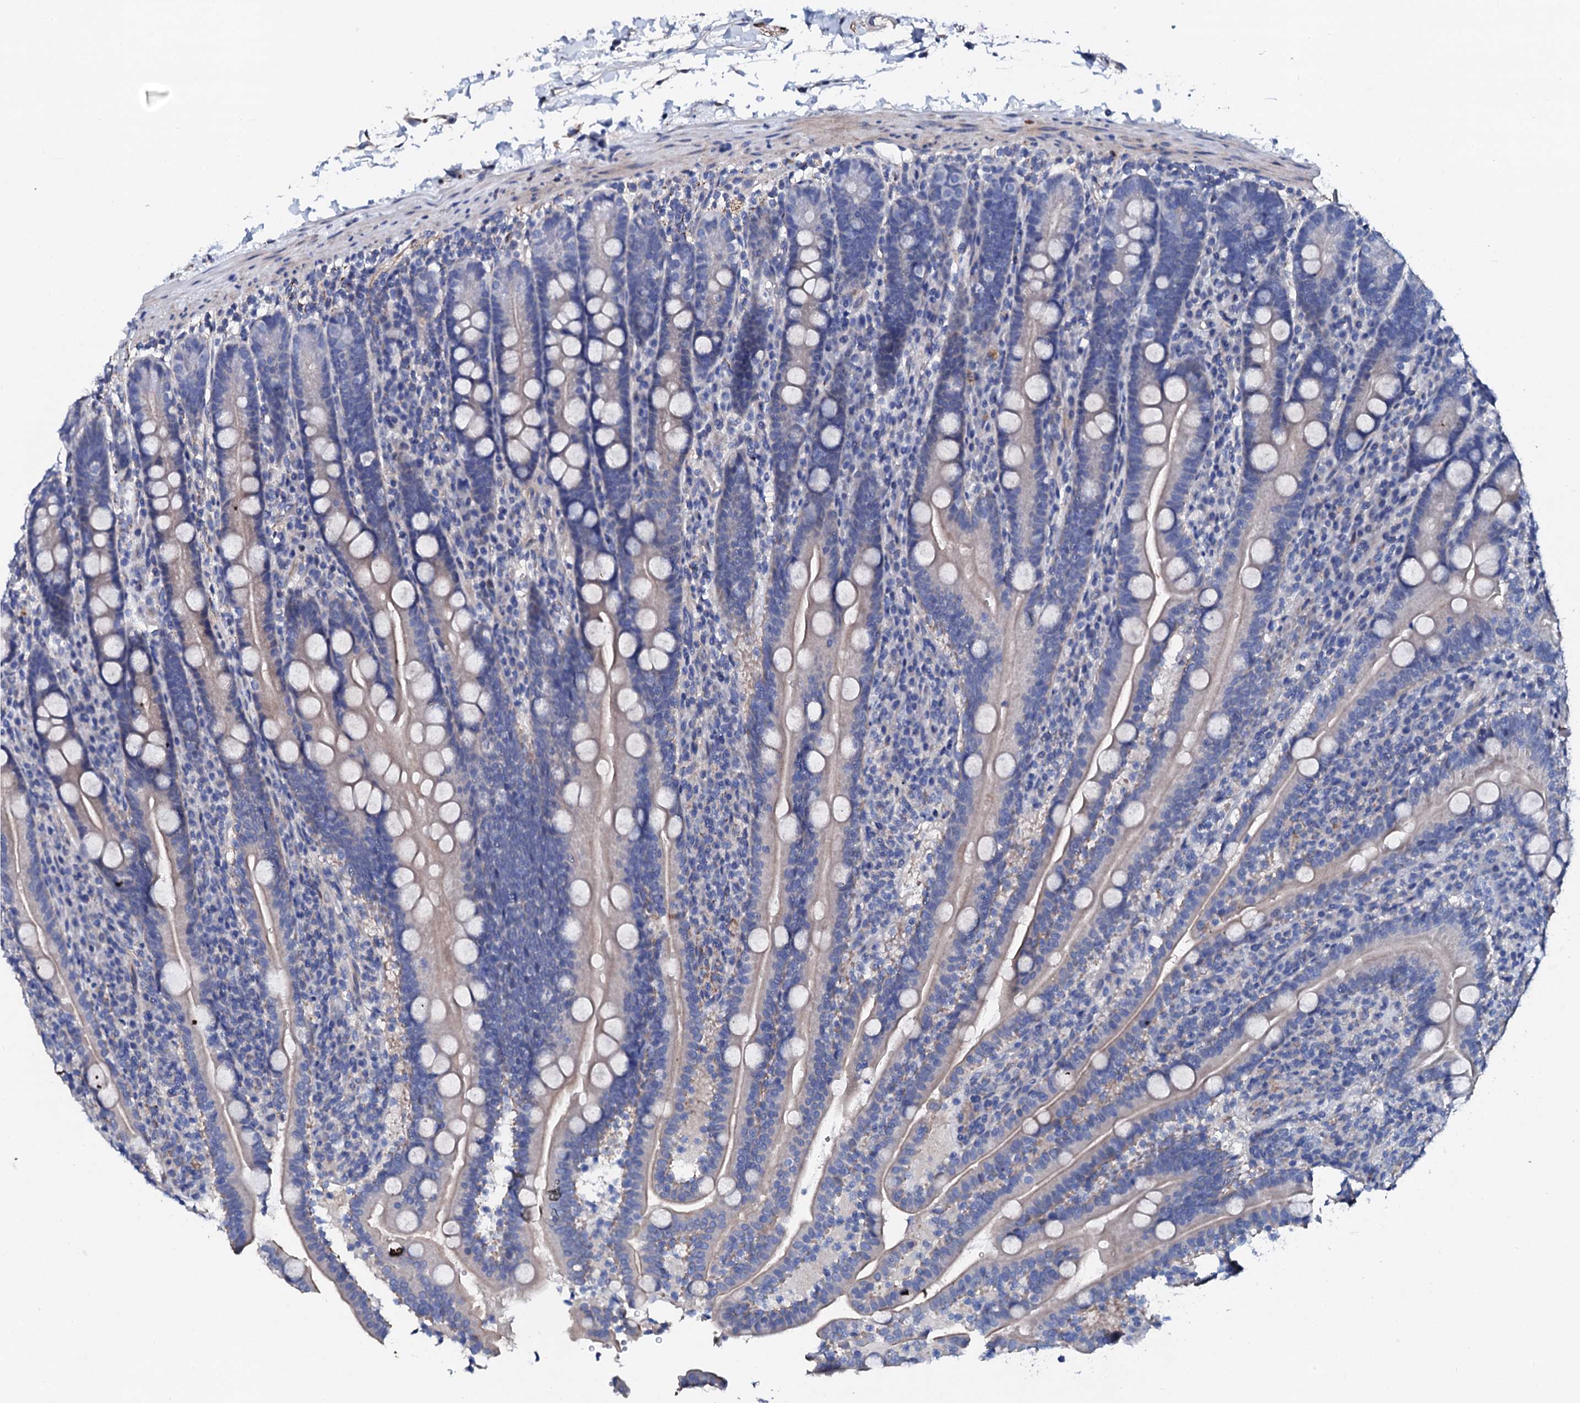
{"staining": {"intensity": "negative", "quantity": "none", "location": "none"}, "tissue": "duodenum", "cell_type": "Glandular cells", "image_type": "normal", "snomed": [{"axis": "morphology", "description": "Normal tissue, NOS"}, {"axis": "topography", "description": "Duodenum"}], "caption": "Image shows no protein staining in glandular cells of benign duodenum.", "gene": "KLHL32", "patient": {"sex": "male", "age": 35}}